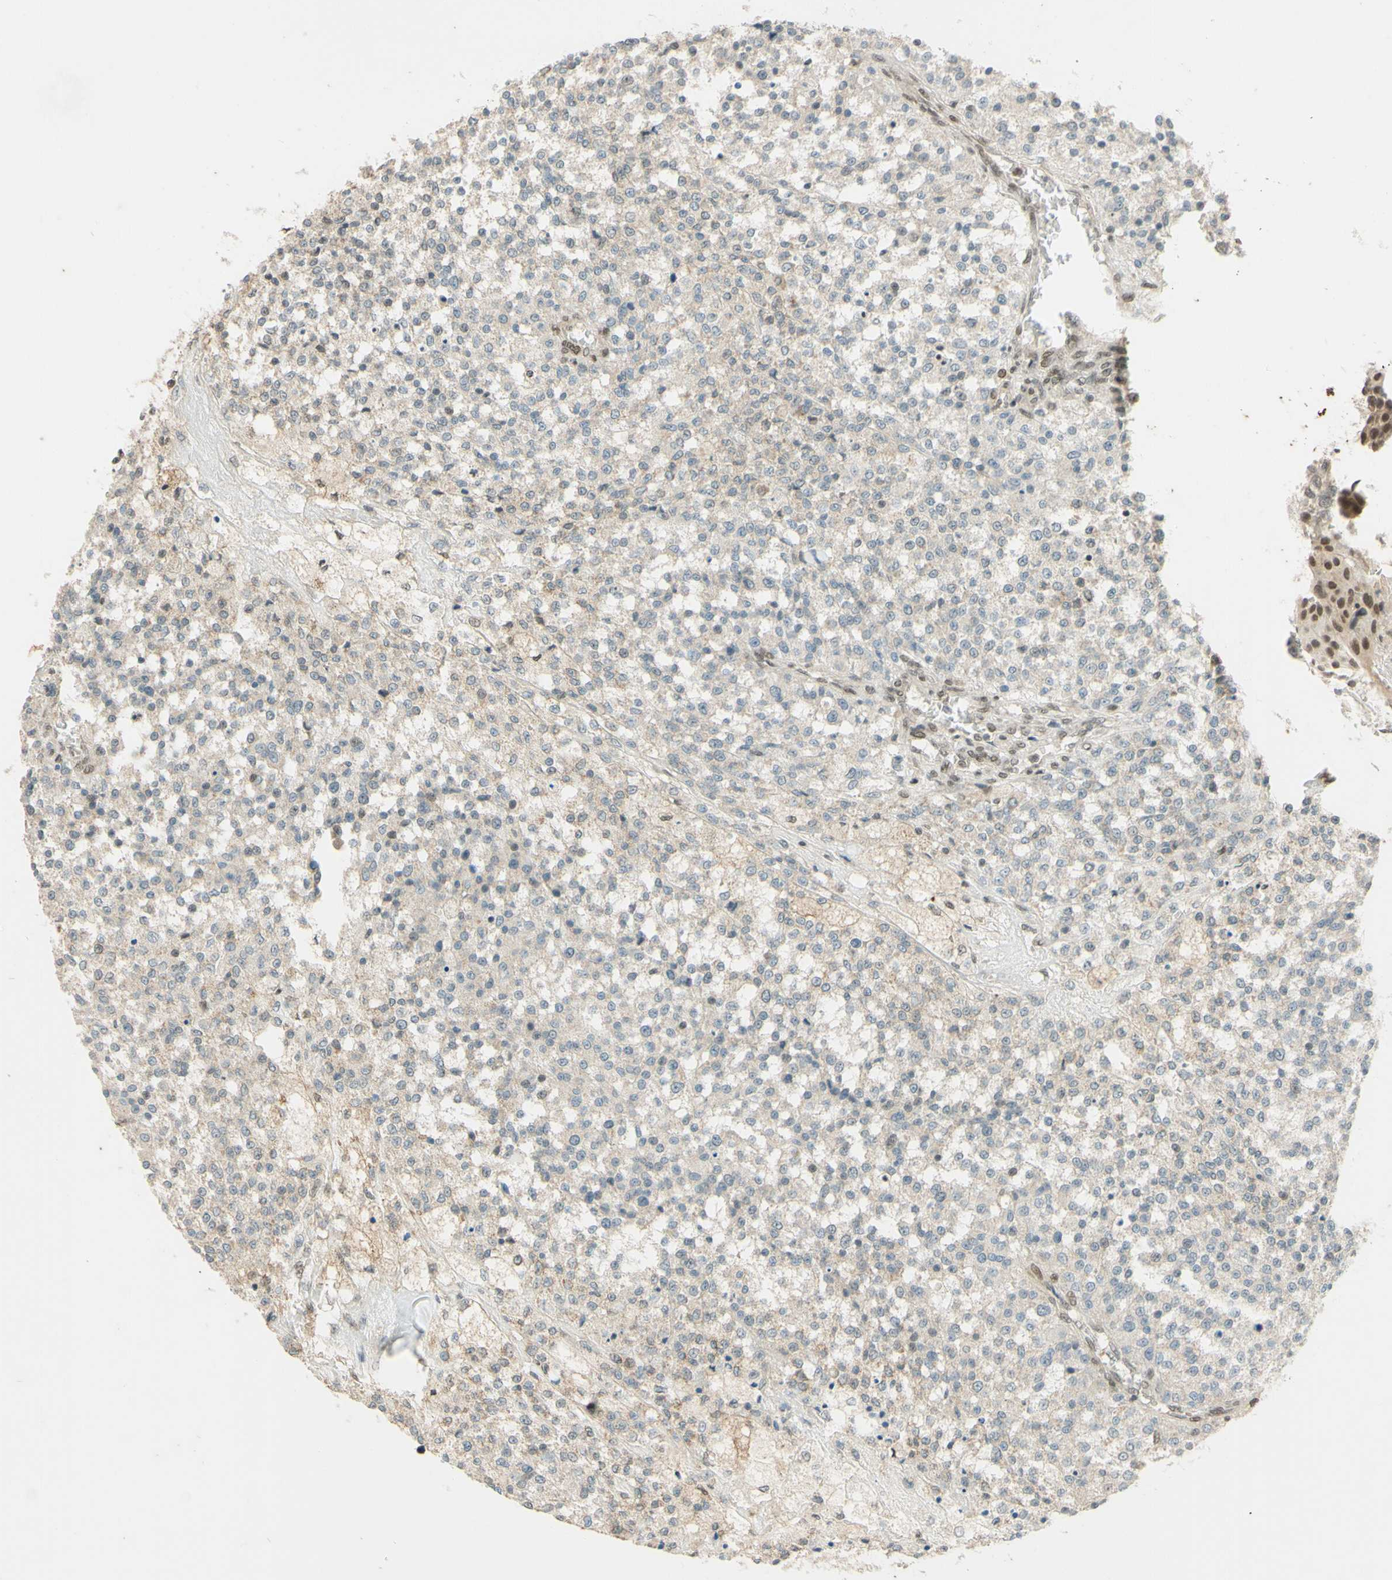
{"staining": {"intensity": "negative", "quantity": "none", "location": "none"}, "tissue": "testis cancer", "cell_type": "Tumor cells", "image_type": "cancer", "snomed": [{"axis": "morphology", "description": "Seminoma, NOS"}, {"axis": "topography", "description": "Testis"}], "caption": "This histopathology image is of testis cancer (seminoma) stained with immunohistochemistry (IHC) to label a protein in brown with the nuclei are counter-stained blue. There is no positivity in tumor cells.", "gene": "SMARCB1", "patient": {"sex": "male", "age": 59}}